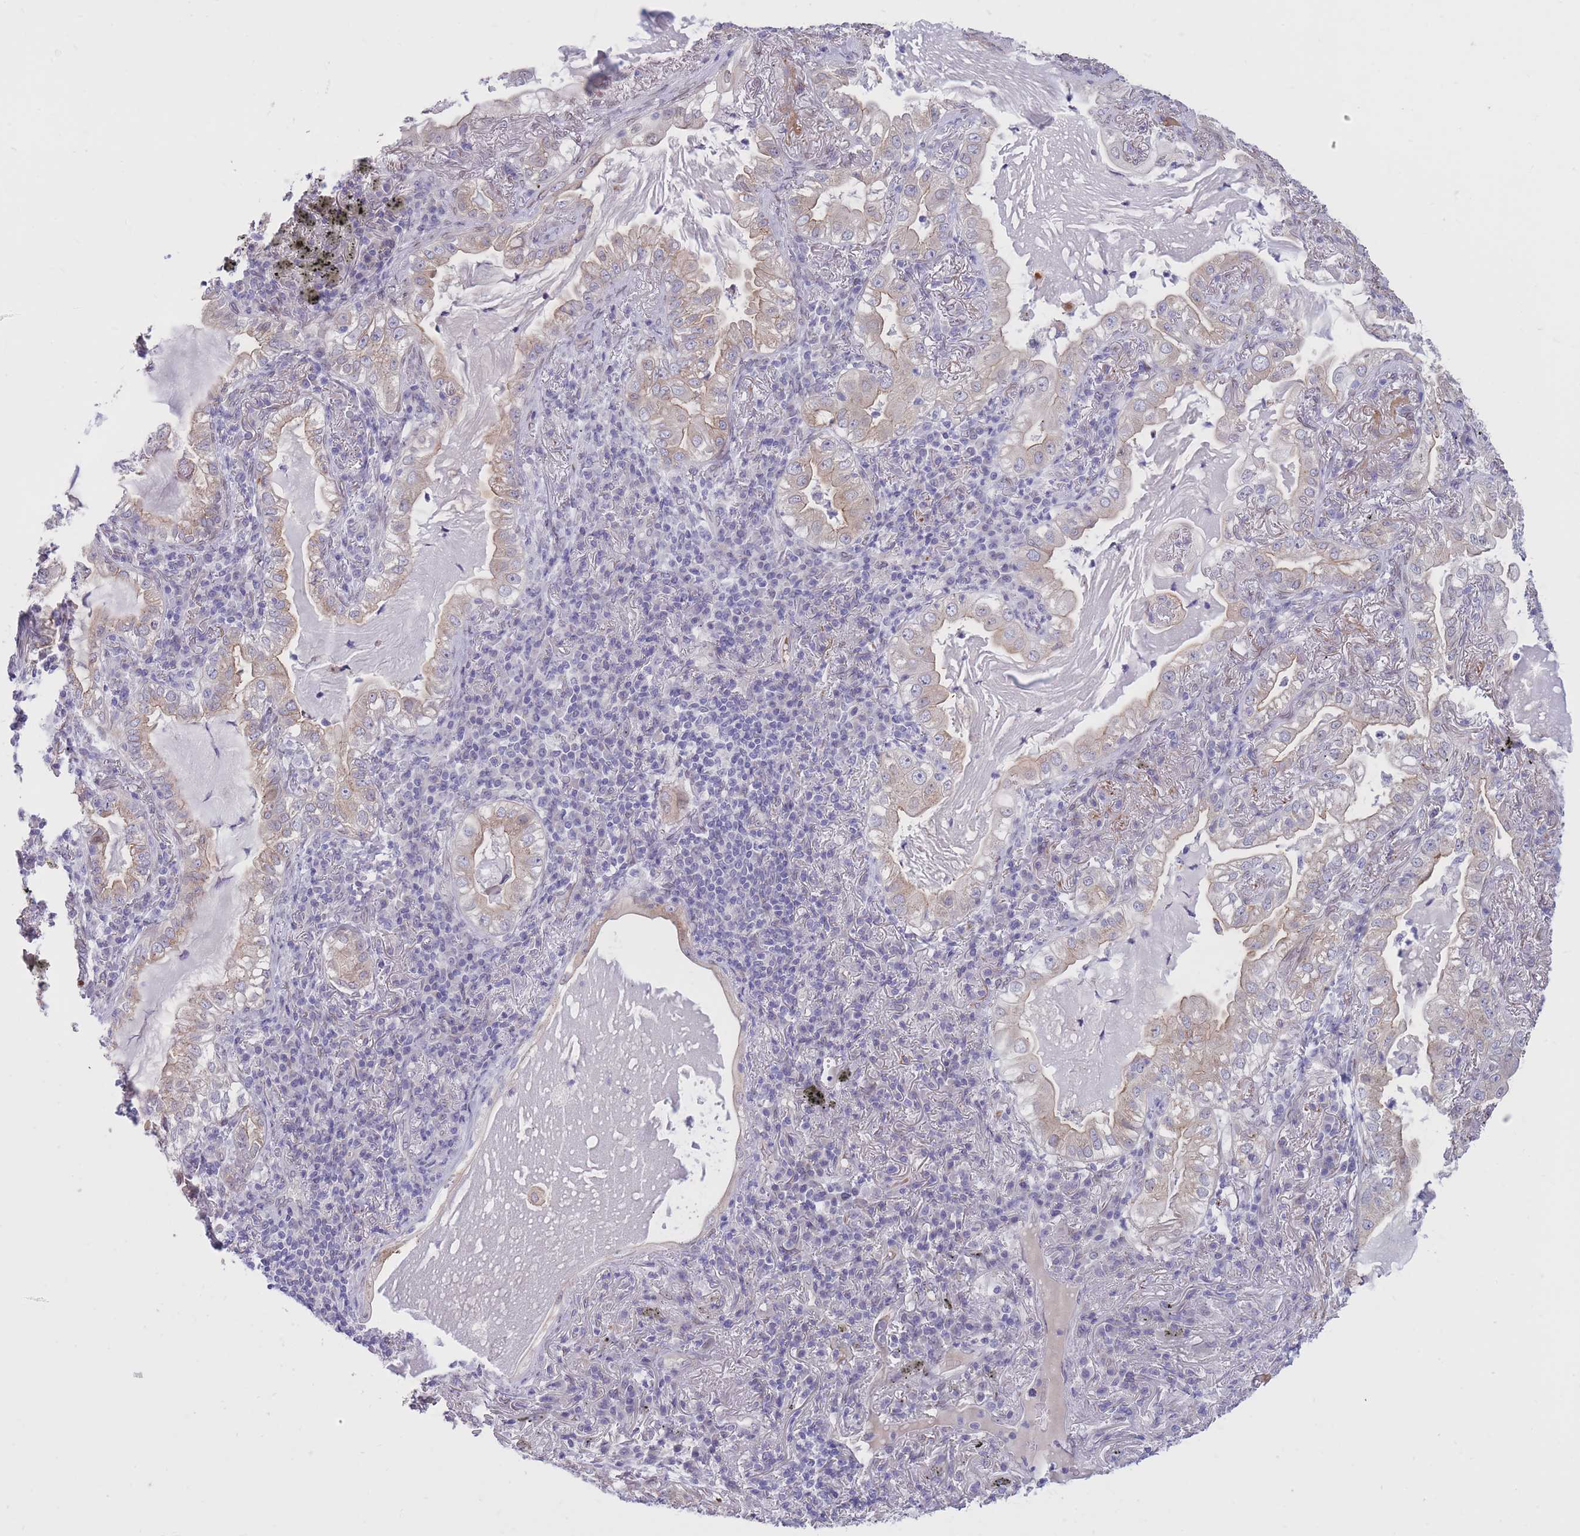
{"staining": {"intensity": "weak", "quantity": "<25%", "location": "cytoplasmic/membranous"}, "tissue": "lung cancer", "cell_type": "Tumor cells", "image_type": "cancer", "snomed": [{"axis": "morphology", "description": "Adenocarcinoma, NOS"}, {"axis": "topography", "description": "Lung"}], "caption": "A high-resolution image shows immunohistochemistry (IHC) staining of lung cancer (adenocarcinoma), which exhibits no significant expression in tumor cells.", "gene": "HOOK2", "patient": {"sex": "female", "age": 73}}